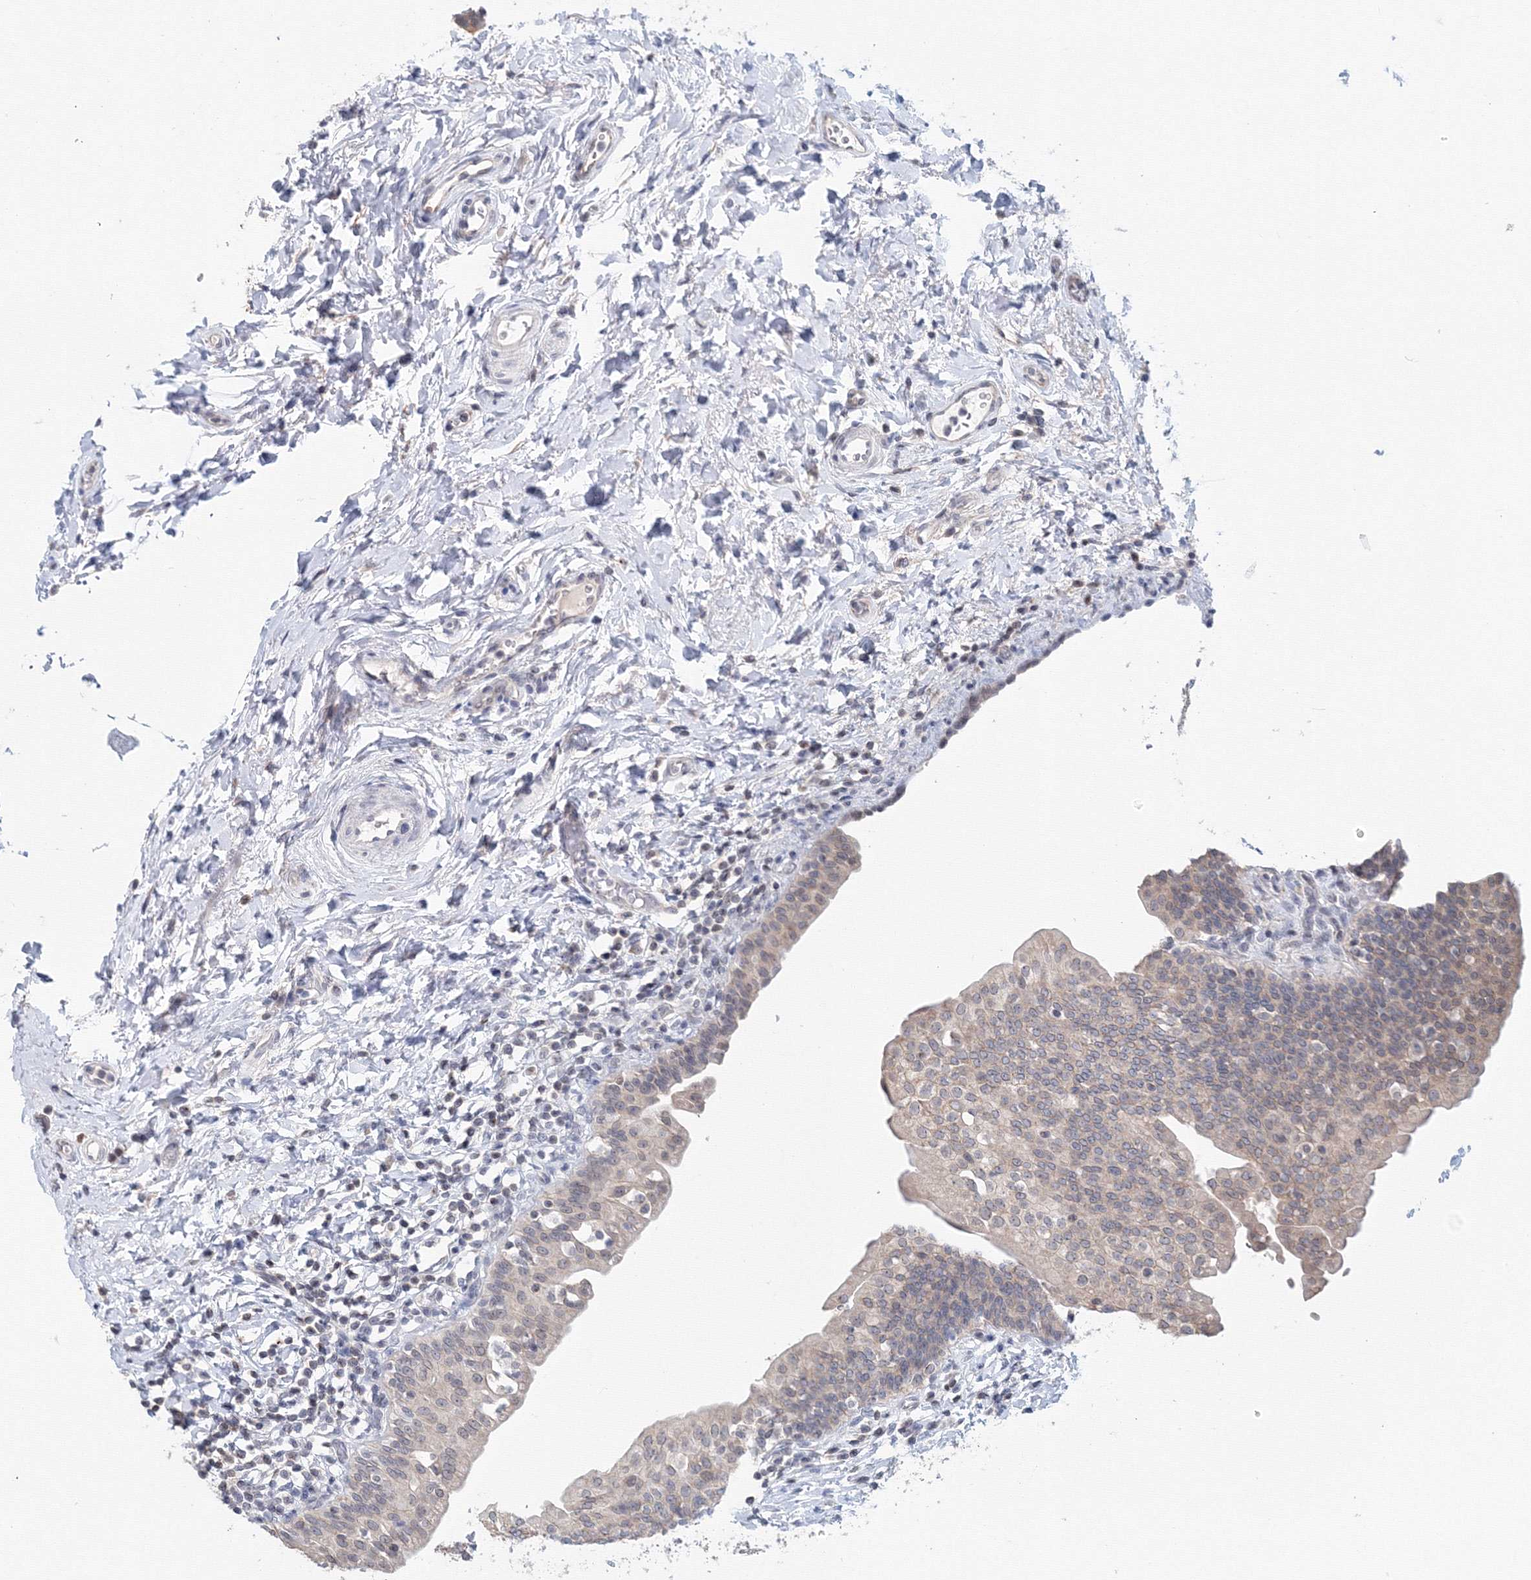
{"staining": {"intensity": "weak", "quantity": "<25%", "location": "cytoplasmic/membranous"}, "tissue": "urinary bladder", "cell_type": "Urothelial cells", "image_type": "normal", "snomed": [{"axis": "morphology", "description": "Normal tissue, NOS"}, {"axis": "topography", "description": "Urinary bladder"}], "caption": "Image shows no significant protein positivity in urothelial cells of normal urinary bladder. (DAB immunohistochemistry visualized using brightfield microscopy, high magnification).", "gene": "SLC7A7", "patient": {"sex": "male", "age": 83}}